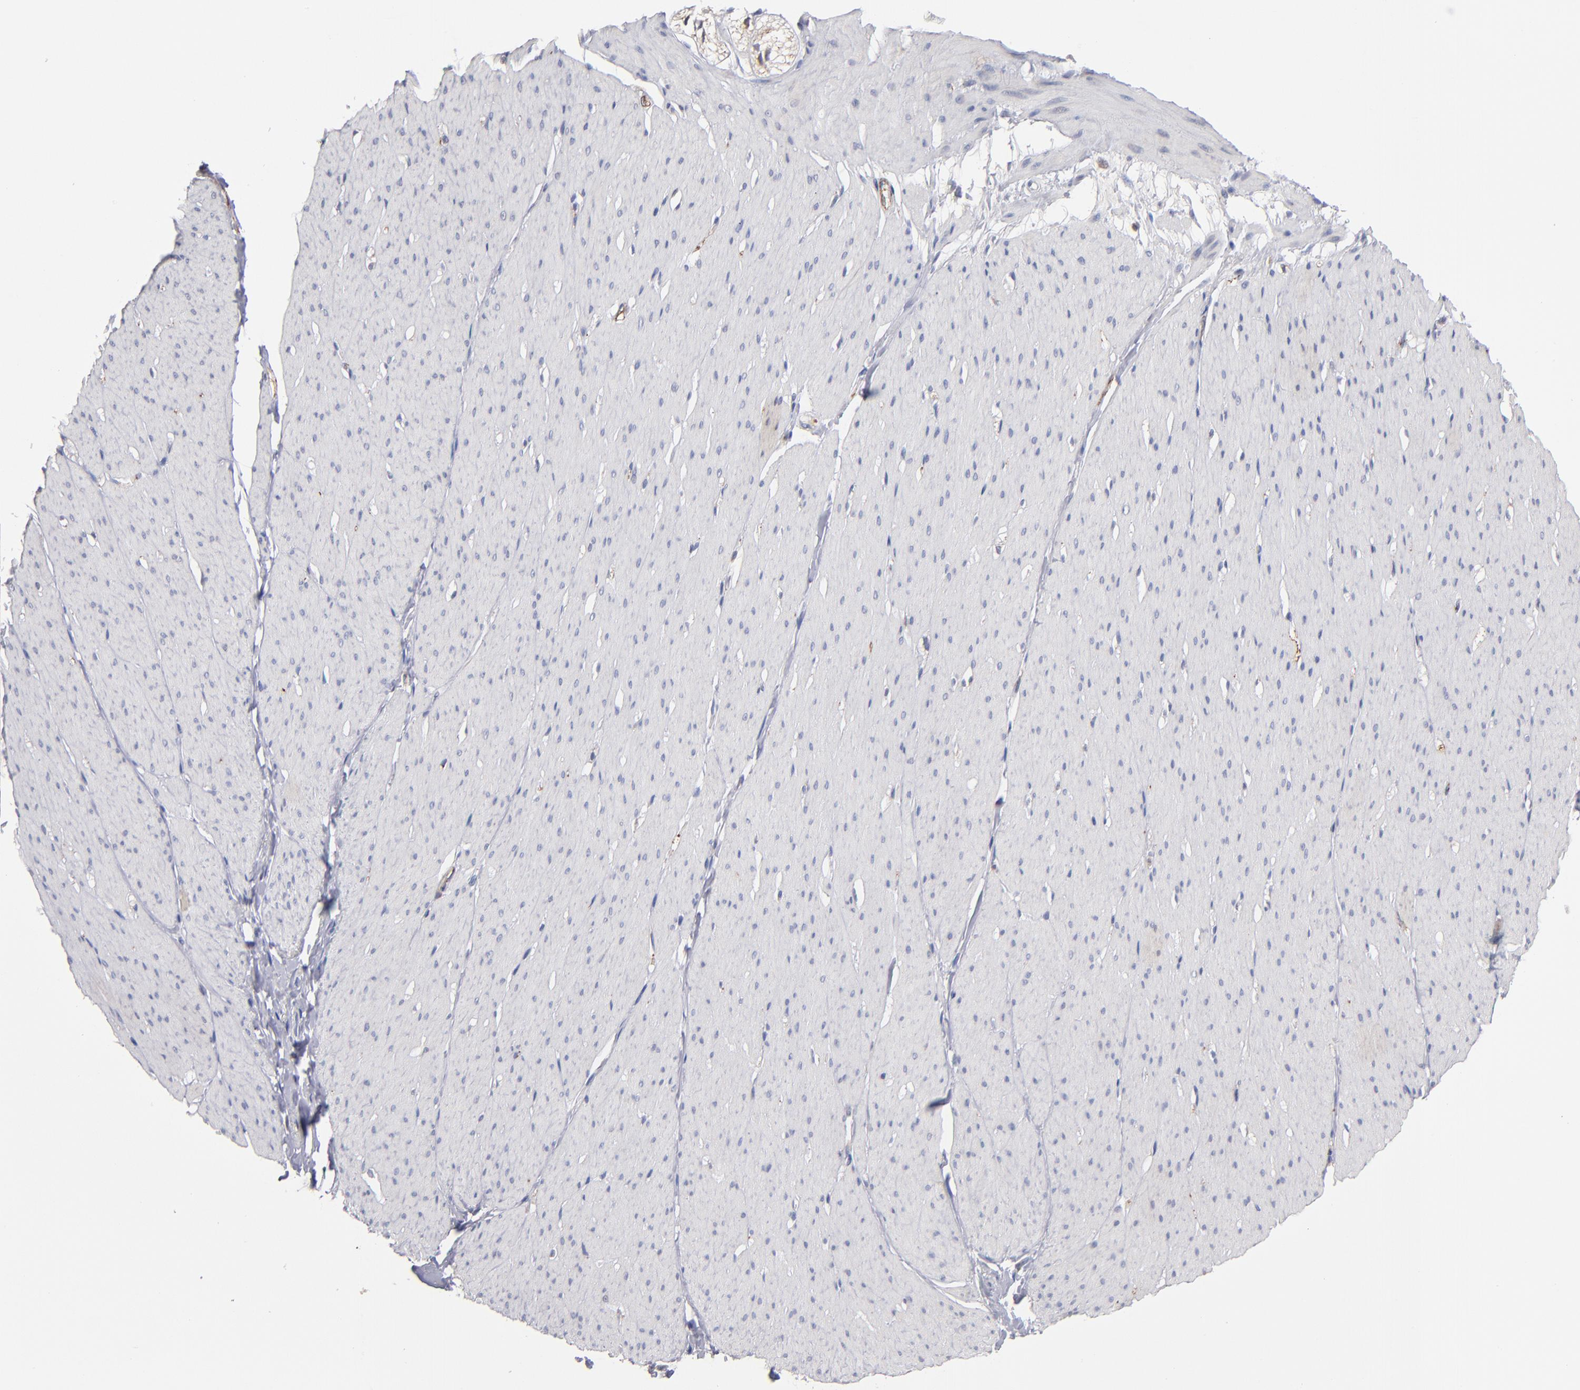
{"staining": {"intensity": "negative", "quantity": "none", "location": "none"}, "tissue": "smooth muscle", "cell_type": "Smooth muscle cells", "image_type": "normal", "snomed": [{"axis": "morphology", "description": "Normal tissue, NOS"}, {"axis": "topography", "description": "Smooth muscle"}, {"axis": "topography", "description": "Colon"}], "caption": "IHC image of benign smooth muscle stained for a protein (brown), which demonstrates no positivity in smooth muscle cells.", "gene": "SELP", "patient": {"sex": "male", "age": 67}}